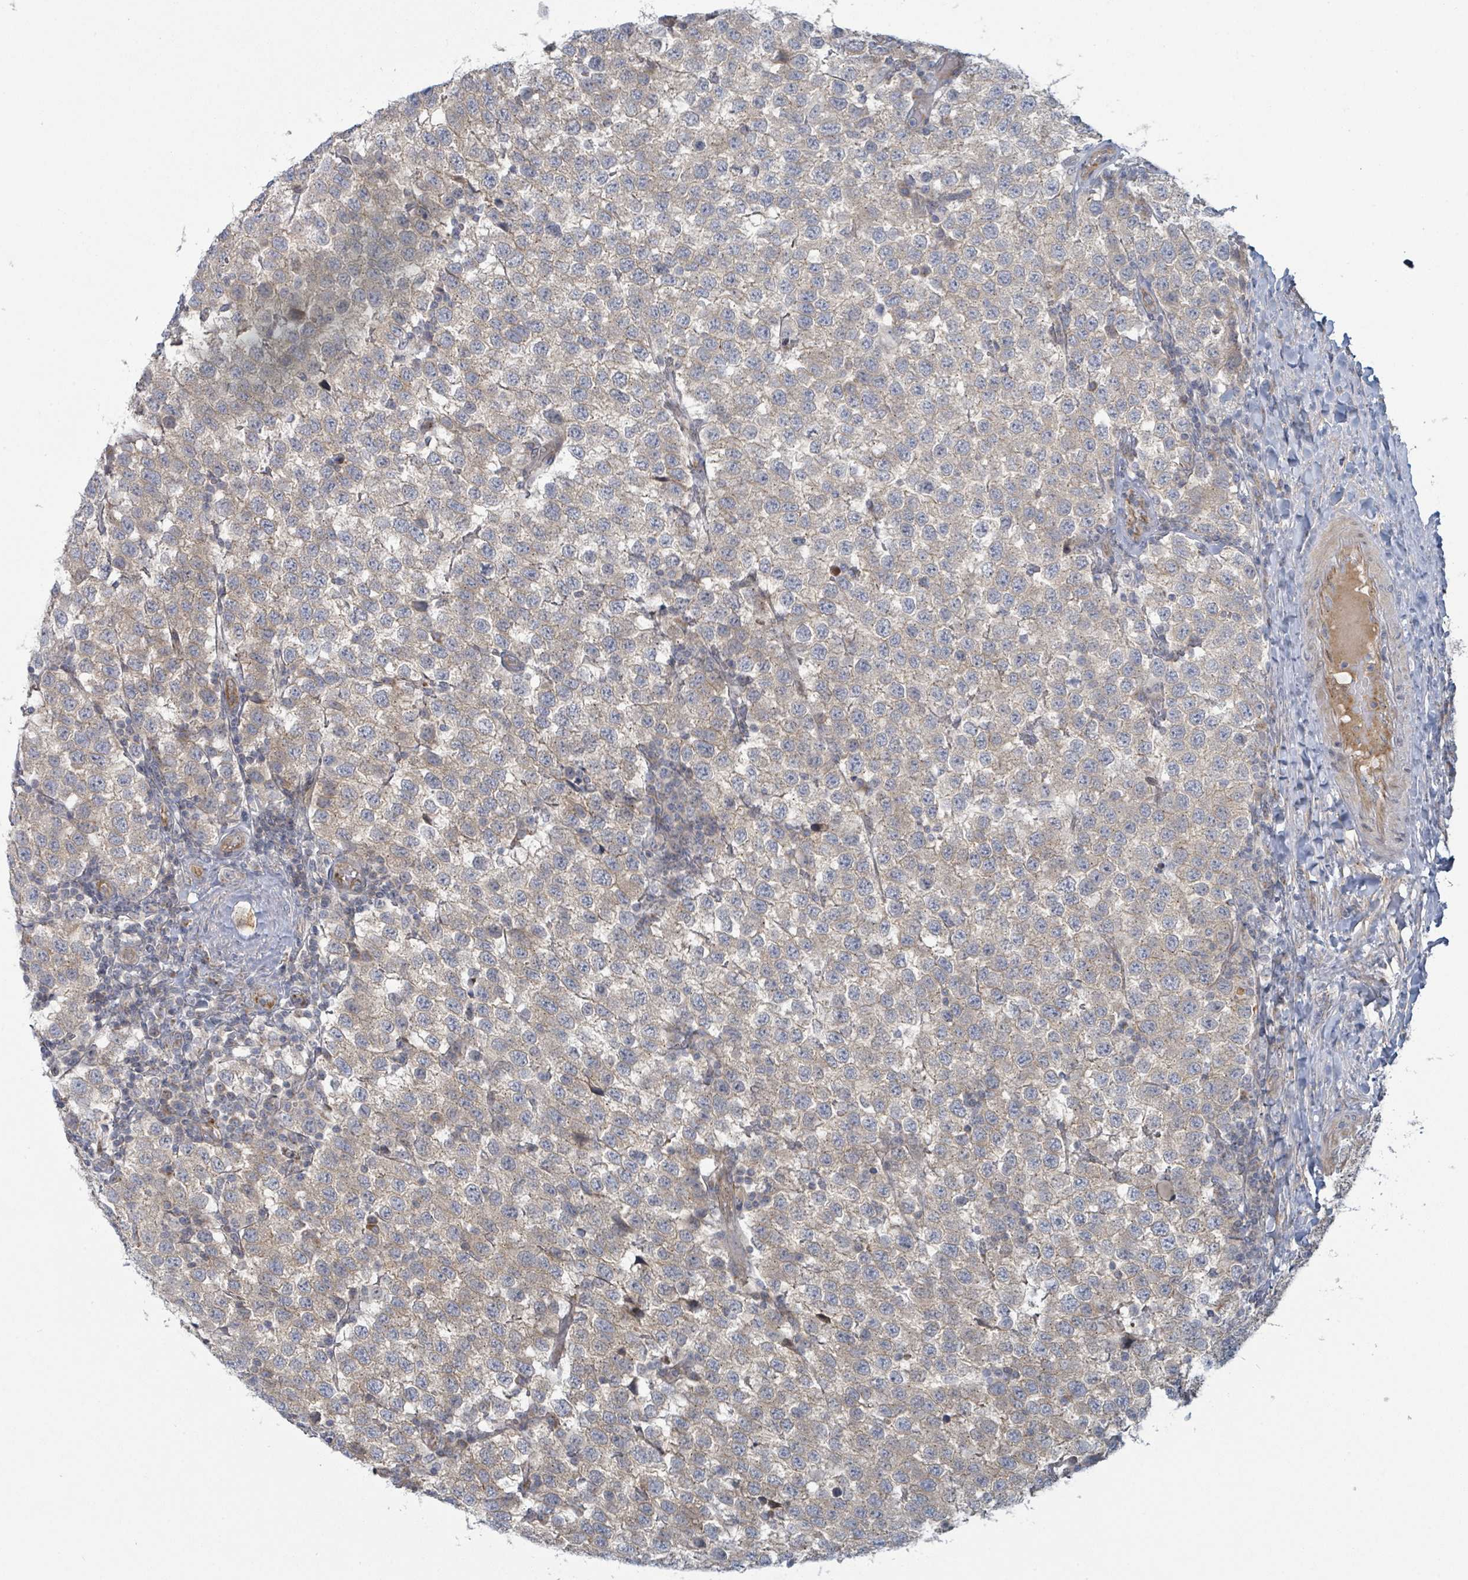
{"staining": {"intensity": "weak", "quantity": "25%-75%", "location": "cytoplasmic/membranous"}, "tissue": "testis cancer", "cell_type": "Tumor cells", "image_type": "cancer", "snomed": [{"axis": "morphology", "description": "Seminoma, NOS"}, {"axis": "topography", "description": "Testis"}], "caption": "A micrograph showing weak cytoplasmic/membranous staining in about 25%-75% of tumor cells in testis cancer, as visualized by brown immunohistochemical staining.", "gene": "COL5A3", "patient": {"sex": "male", "age": 34}}